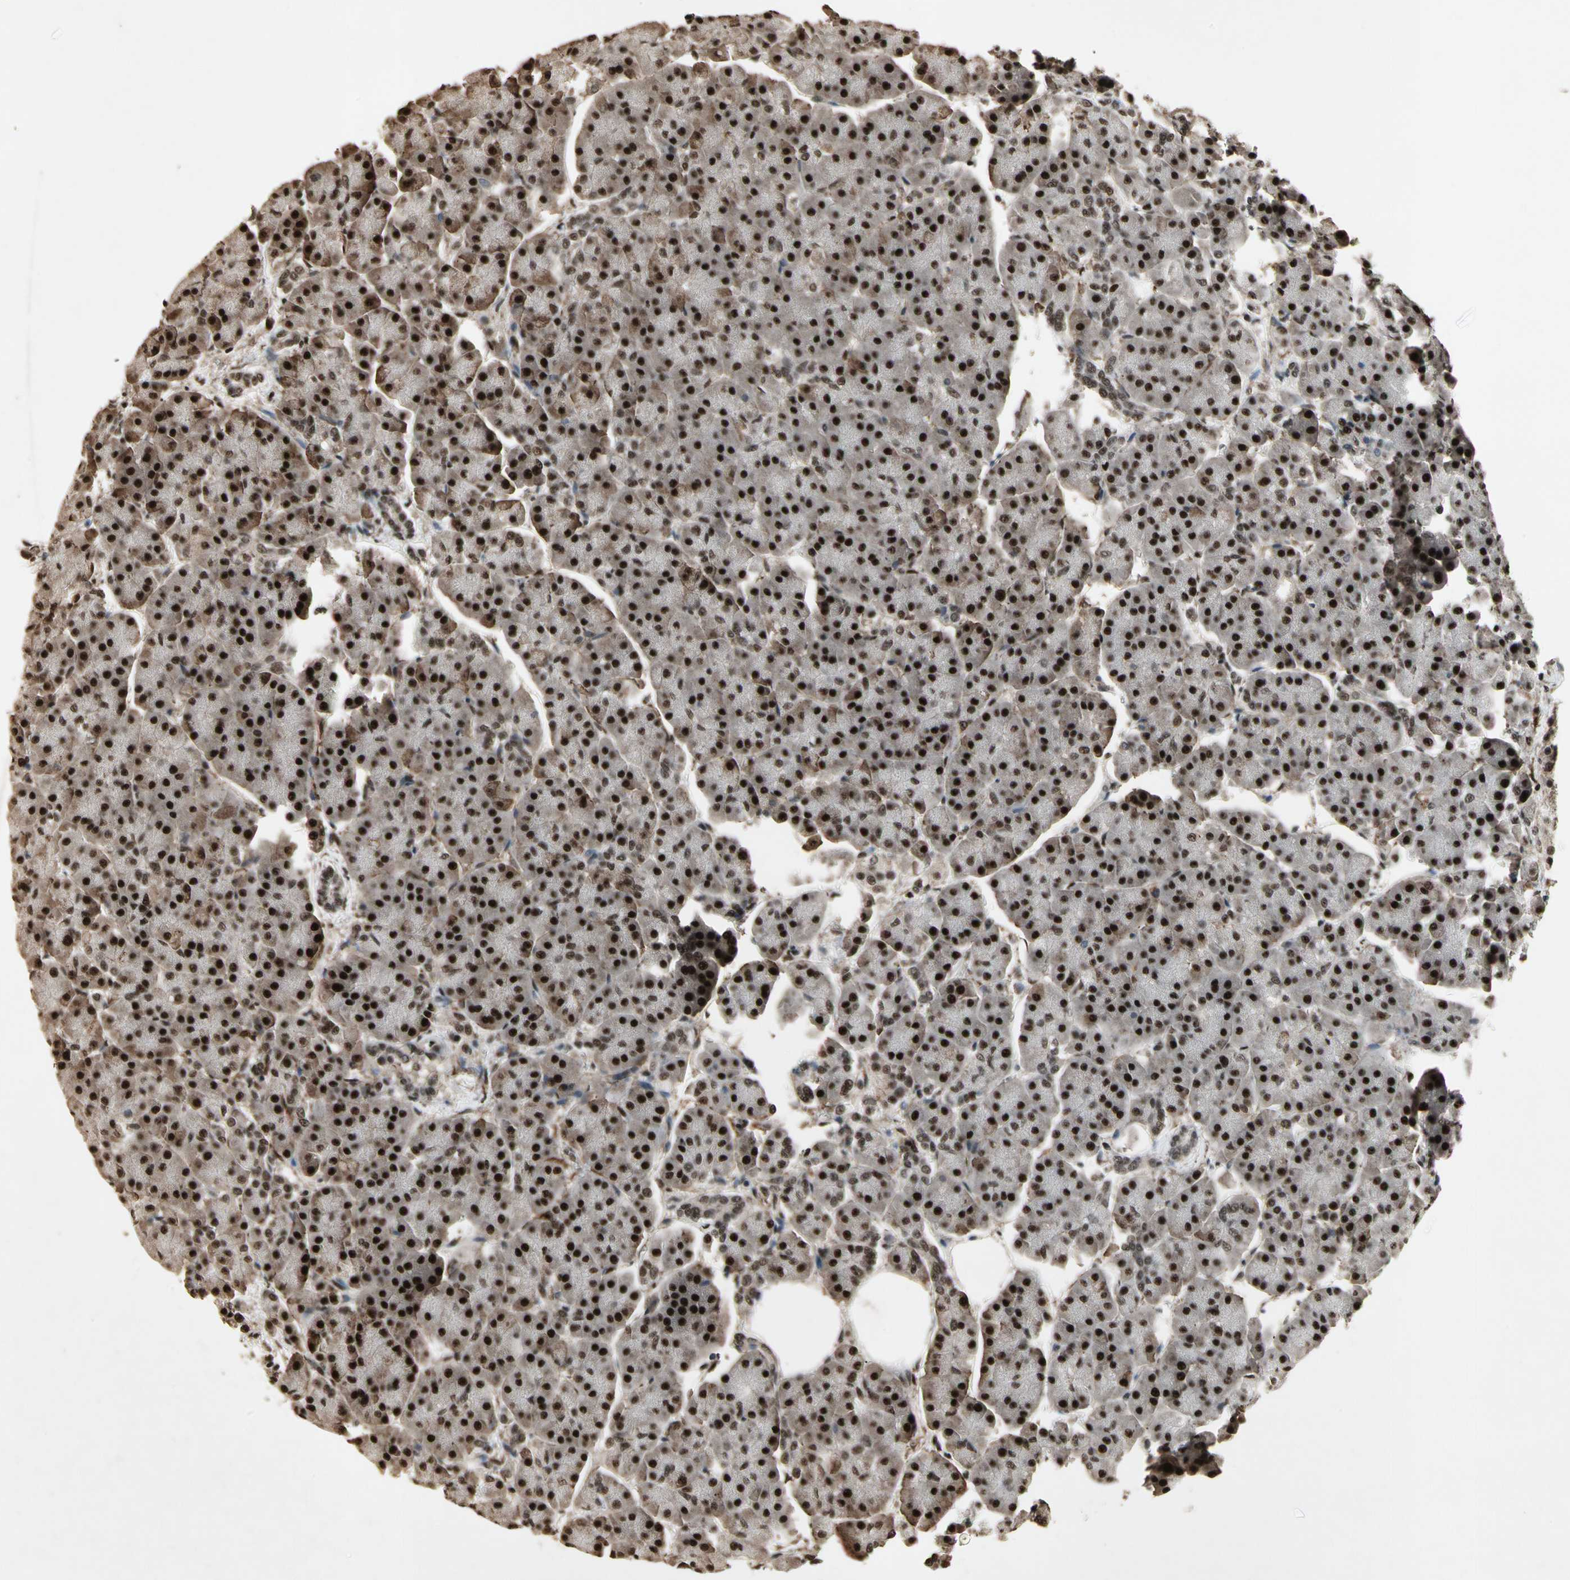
{"staining": {"intensity": "strong", "quantity": ">75%", "location": "nuclear"}, "tissue": "pancreas", "cell_type": "Exocrine glandular cells", "image_type": "normal", "snomed": [{"axis": "morphology", "description": "Normal tissue, NOS"}, {"axis": "topography", "description": "Pancreas"}], "caption": "High-power microscopy captured an immunohistochemistry (IHC) histopathology image of benign pancreas, revealing strong nuclear staining in about >75% of exocrine glandular cells.", "gene": "TBX2", "patient": {"sex": "female", "age": 70}}